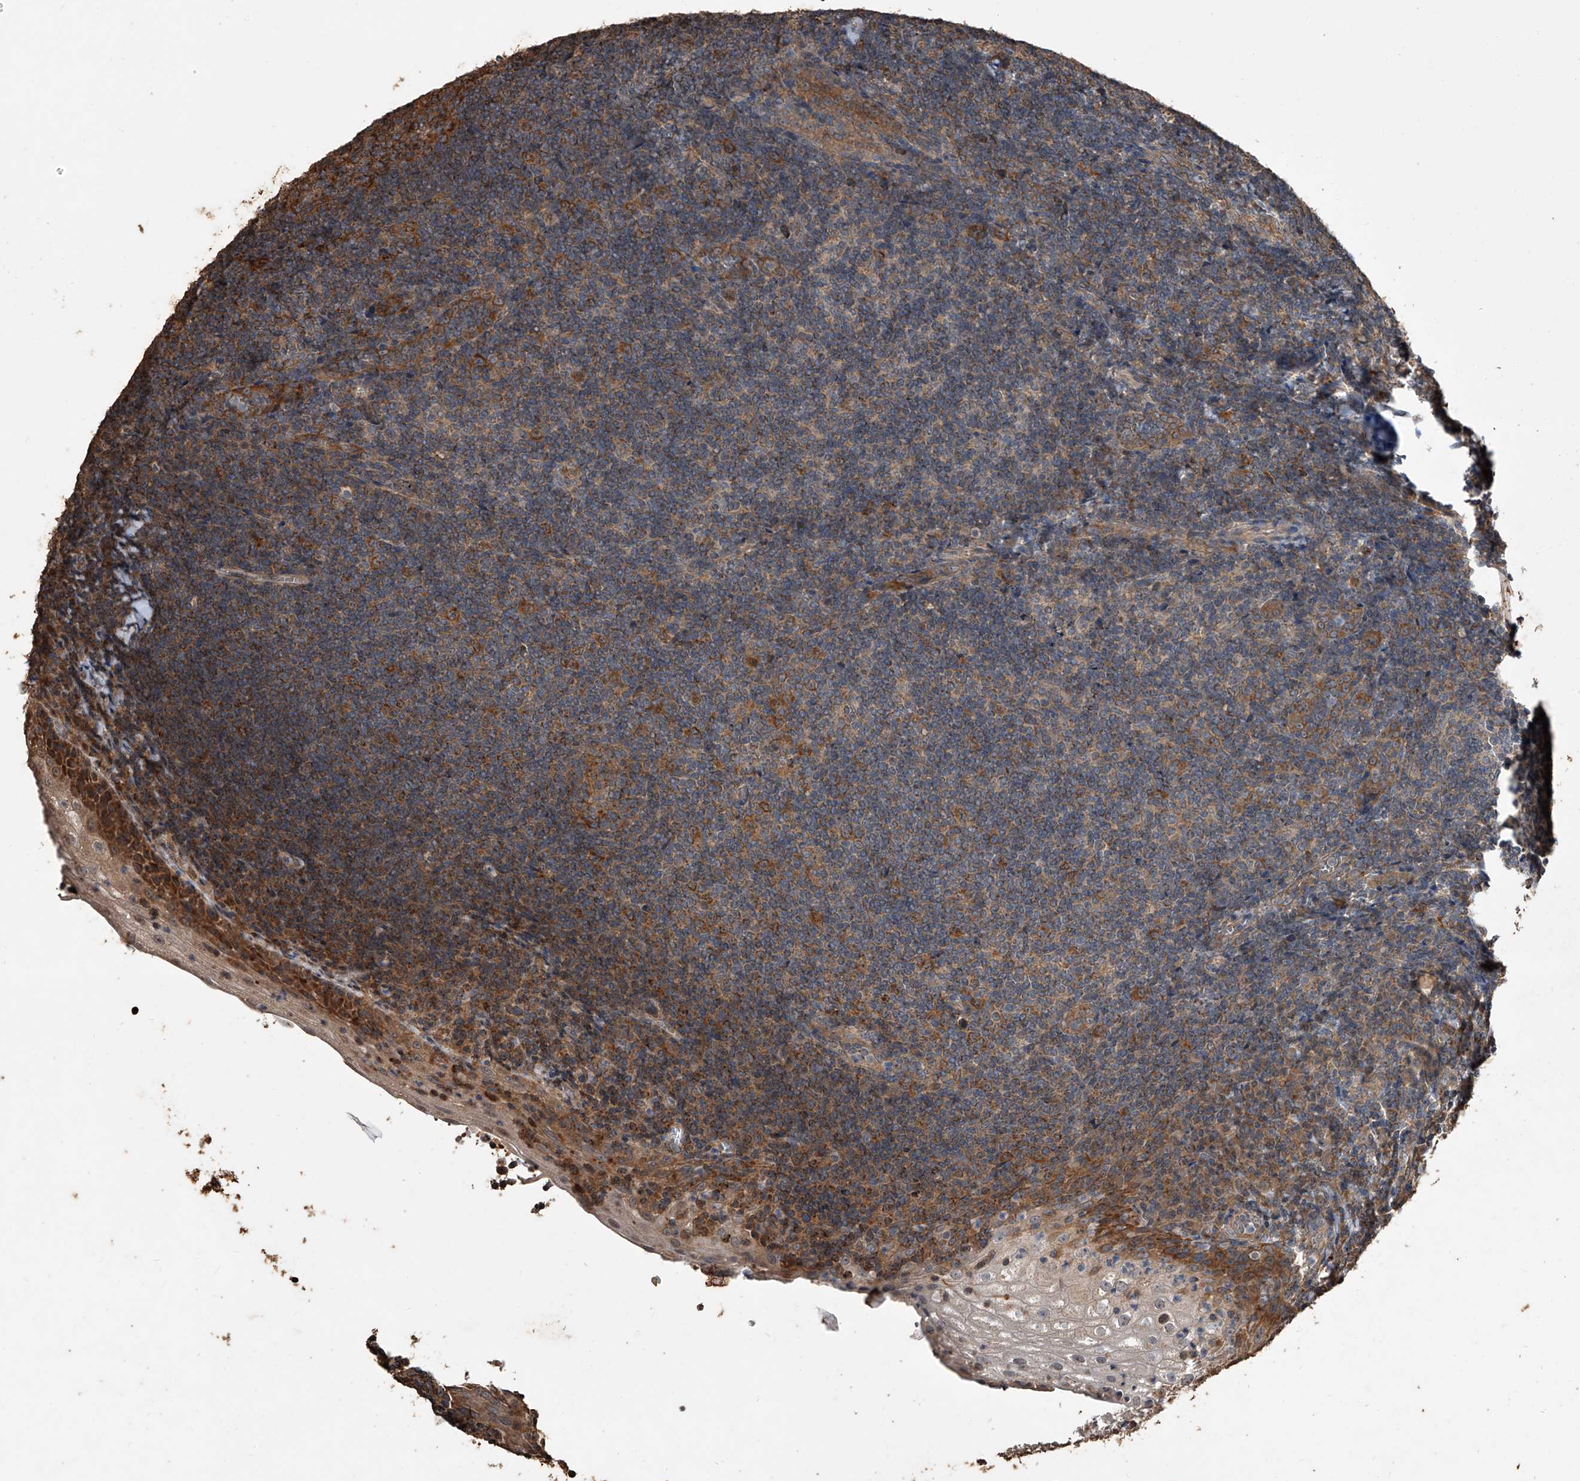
{"staining": {"intensity": "strong", "quantity": "25%-75%", "location": "cytoplasmic/membranous"}, "tissue": "tonsil", "cell_type": "Germinal center cells", "image_type": "normal", "snomed": [{"axis": "morphology", "description": "Normal tissue, NOS"}, {"axis": "topography", "description": "Tonsil"}], "caption": "Brown immunohistochemical staining in normal tonsil demonstrates strong cytoplasmic/membranous positivity in approximately 25%-75% of germinal center cells. (DAB IHC, brown staining for protein, blue staining for nuclei).", "gene": "LTV1", "patient": {"sex": "male", "age": 37}}